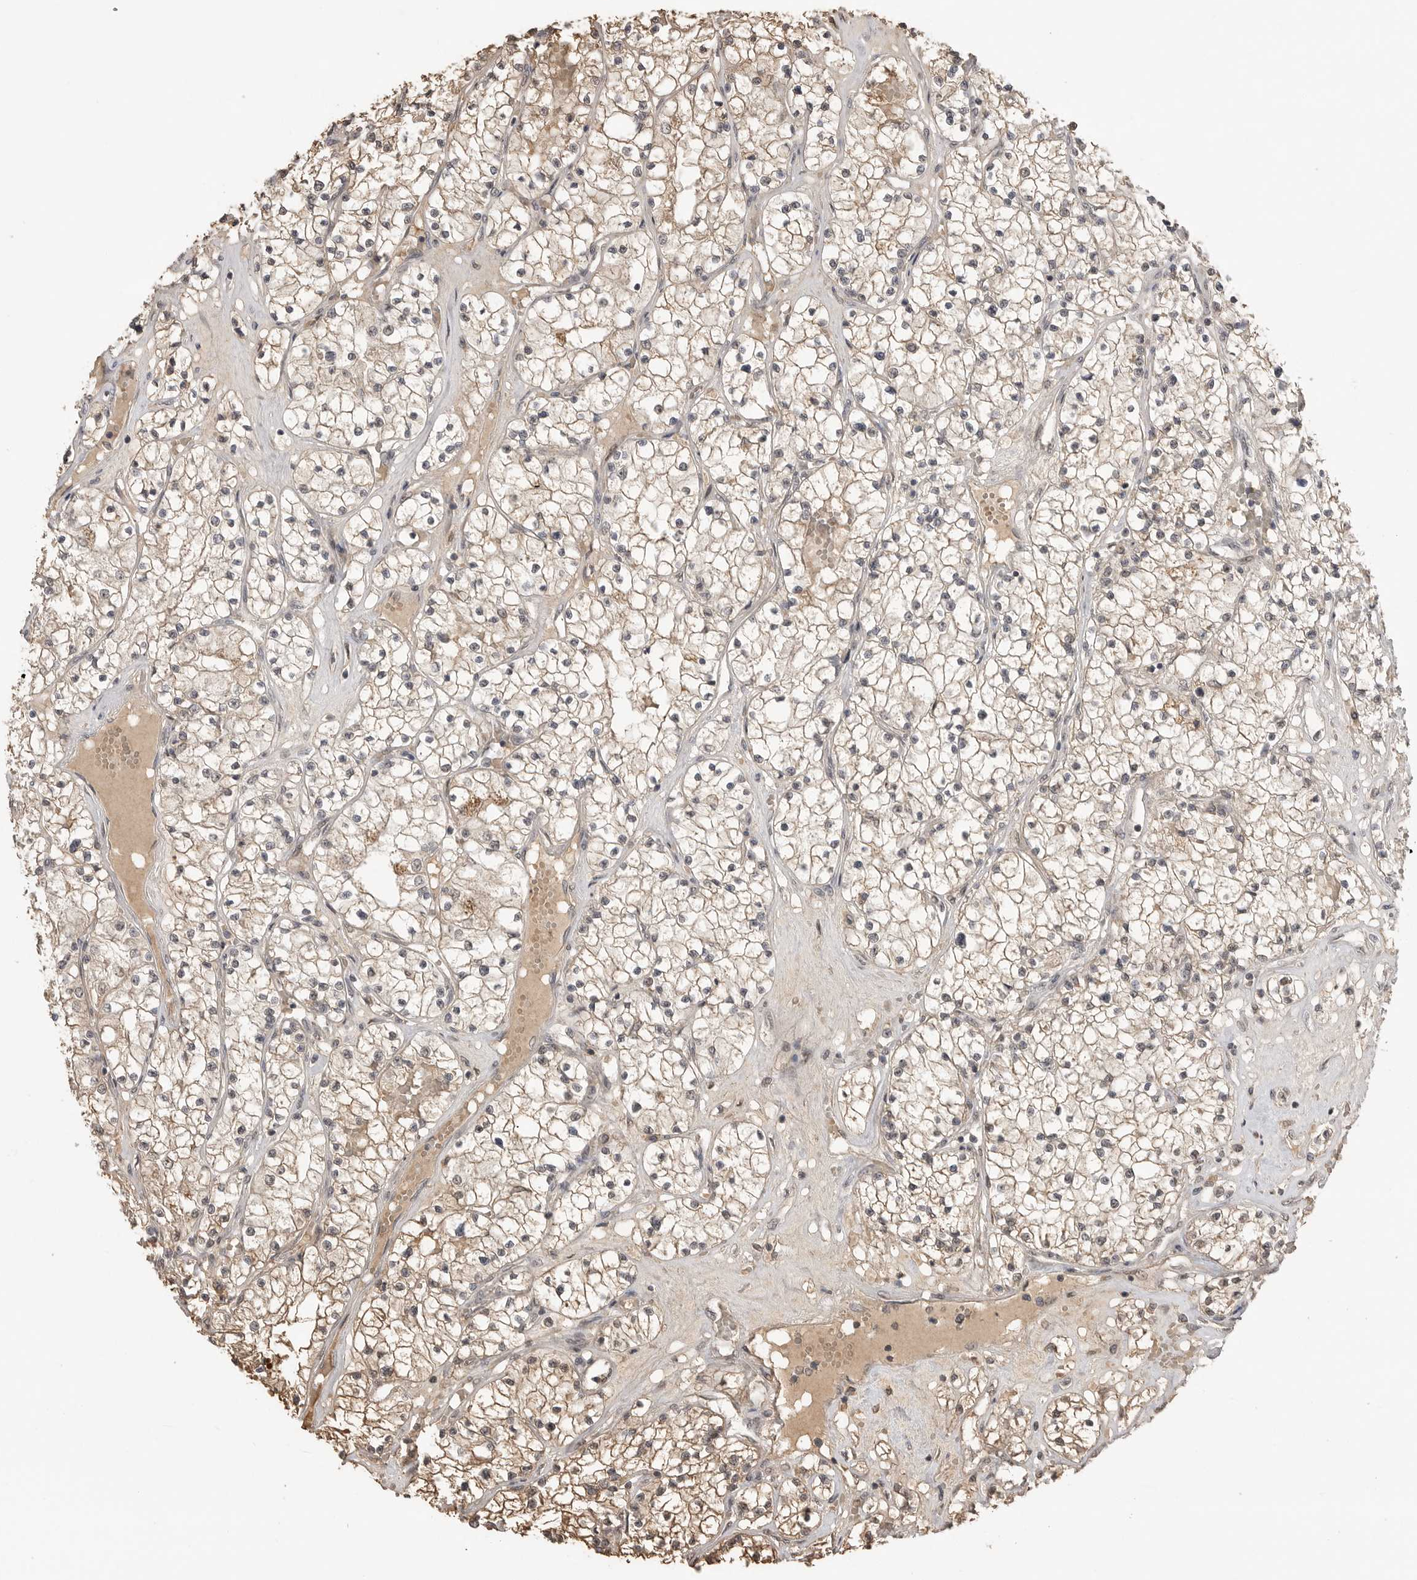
{"staining": {"intensity": "negative", "quantity": "none", "location": "none"}, "tissue": "renal cancer", "cell_type": "Tumor cells", "image_type": "cancer", "snomed": [{"axis": "morphology", "description": "Normal tissue, NOS"}, {"axis": "morphology", "description": "Adenocarcinoma, NOS"}, {"axis": "topography", "description": "Kidney"}], "caption": "The photomicrograph shows no significant positivity in tumor cells of renal cancer (adenocarcinoma).", "gene": "ASPSCR1", "patient": {"sex": "male", "age": 68}}